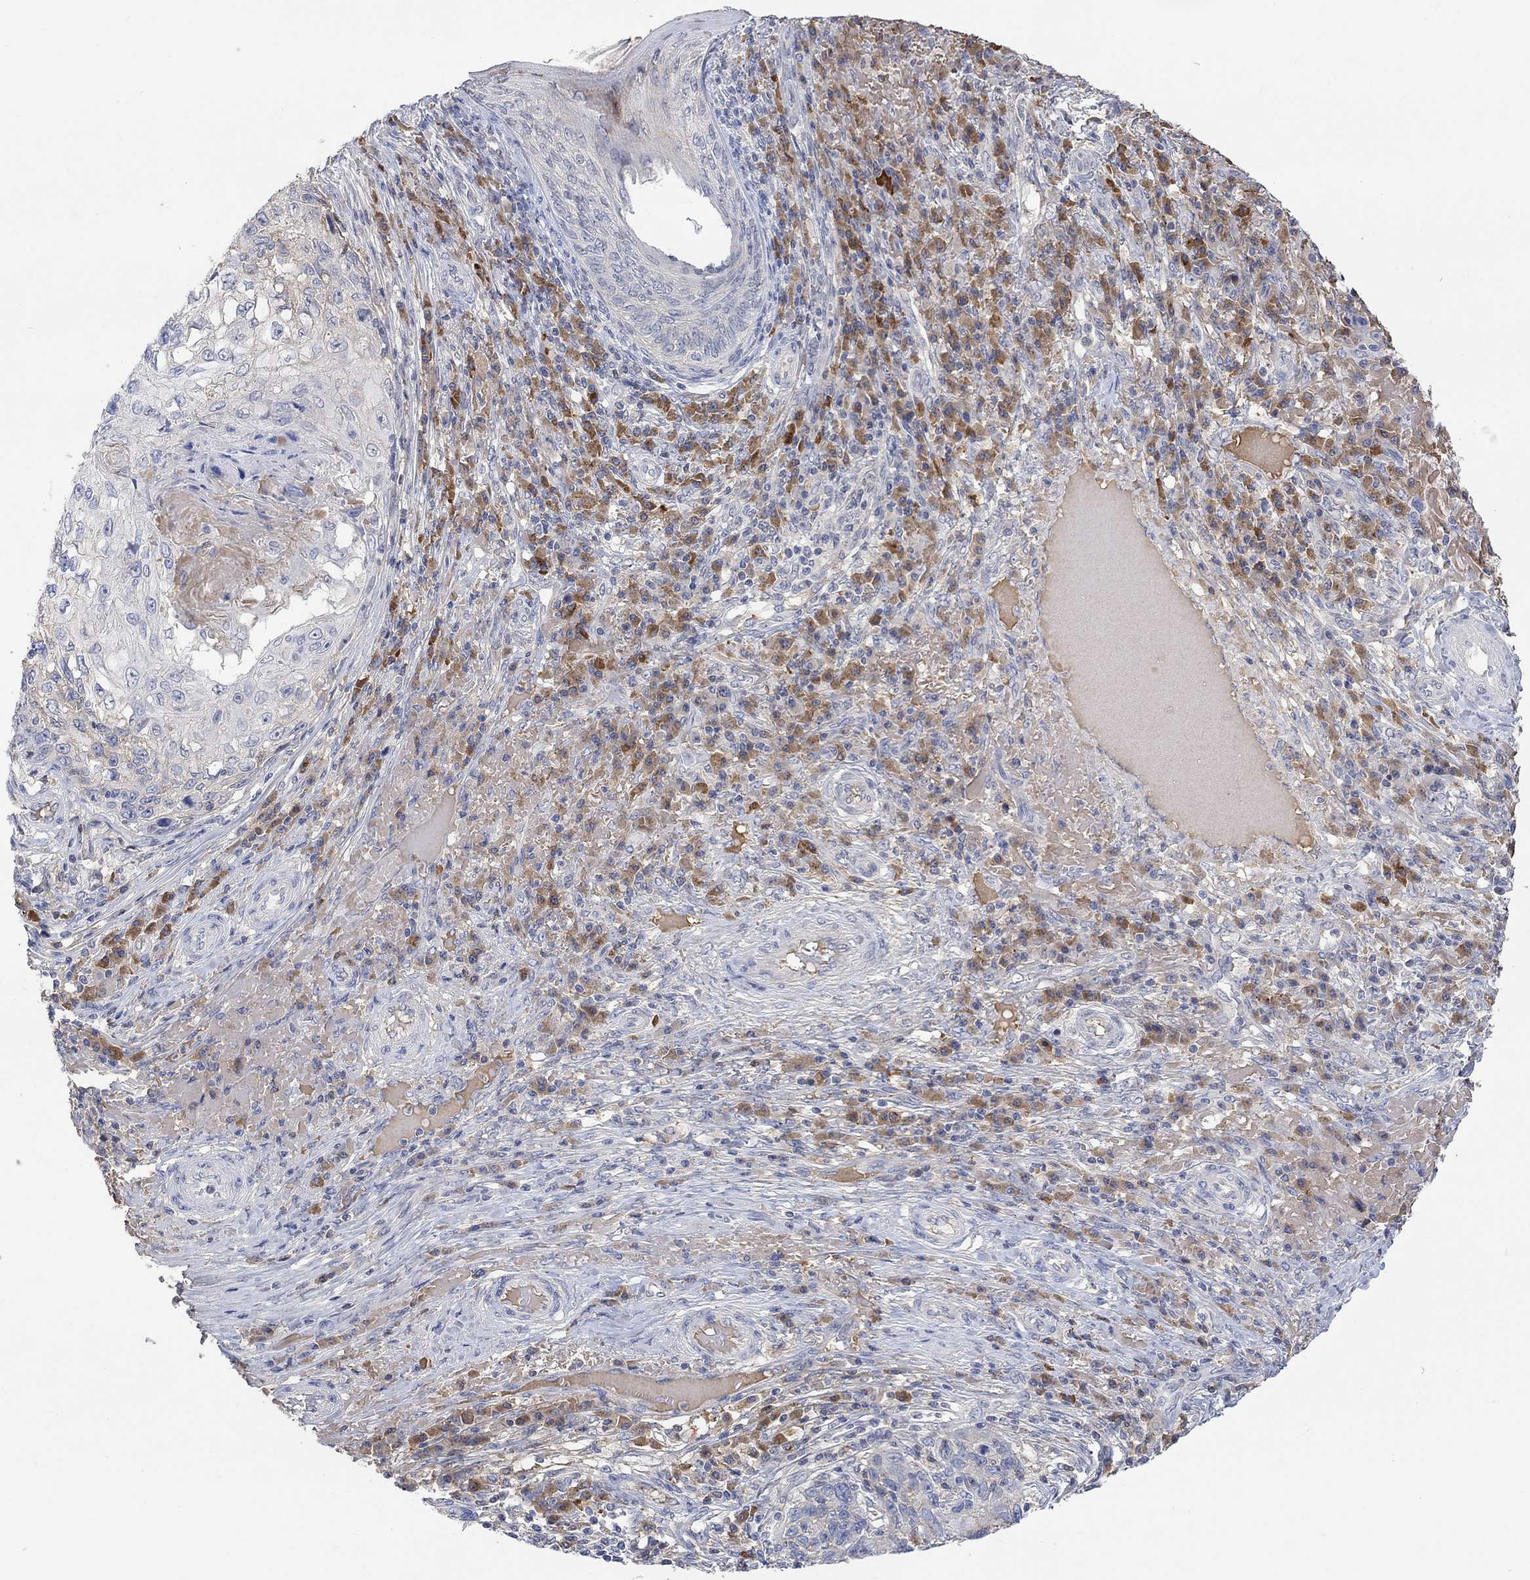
{"staining": {"intensity": "negative", "quantity": "none", "location": "none"}, "tissue": "skin cancer", "cell_type": "Tumor cells", "image_type": "cancer", "snomed": [{"axis": "morphology", "description": "Squamous cell carcinoma, NOS"}, {"axis": "topography", "description": "Skin"}], "caption": "There is no significant positivity in tumor cells of skin cancer. The staining is performed using DAB brown chromogen with nuclei counter-stained in using hematoxylin.", "gene": "MSTN", "patient": {"sex": "male", "age": 92}}